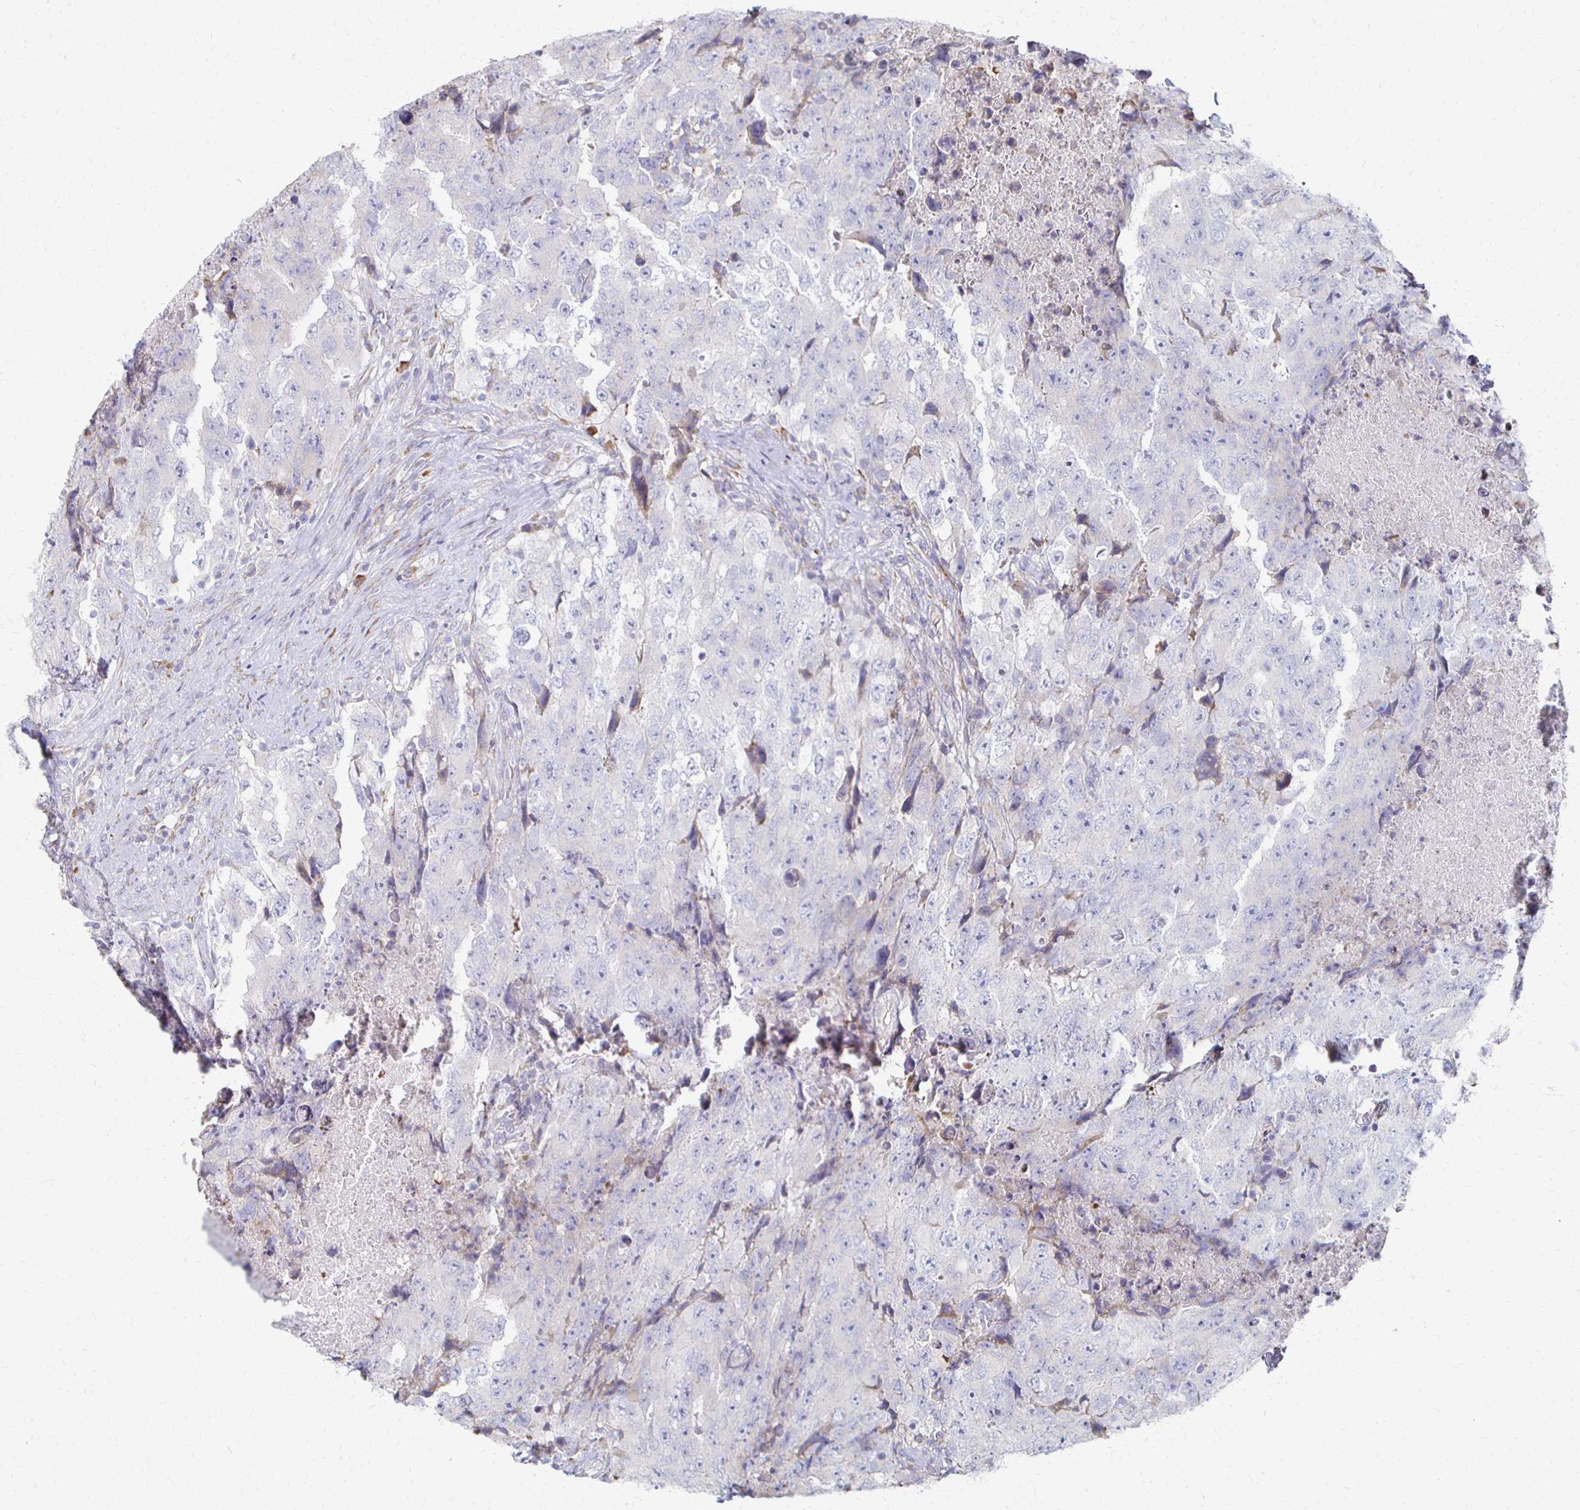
{"staining": {"intensity": "negative", "quantity": "none", "location": "none"}, "tissue": "testis cancer", "cell_type": "Tumor cells", "image_type": "cancer", "snomed": [{"axis": "morphology", "description": "Carcinoma, Embryonal, NOS"}, {"axis": "topography", "description": "Testis"}], "caption": "There is no significant expression in tumor cells of embryonal carcinoma (testis).", "gene": "ATP1A3", "patient": {"sex": "male", "age": 24}}